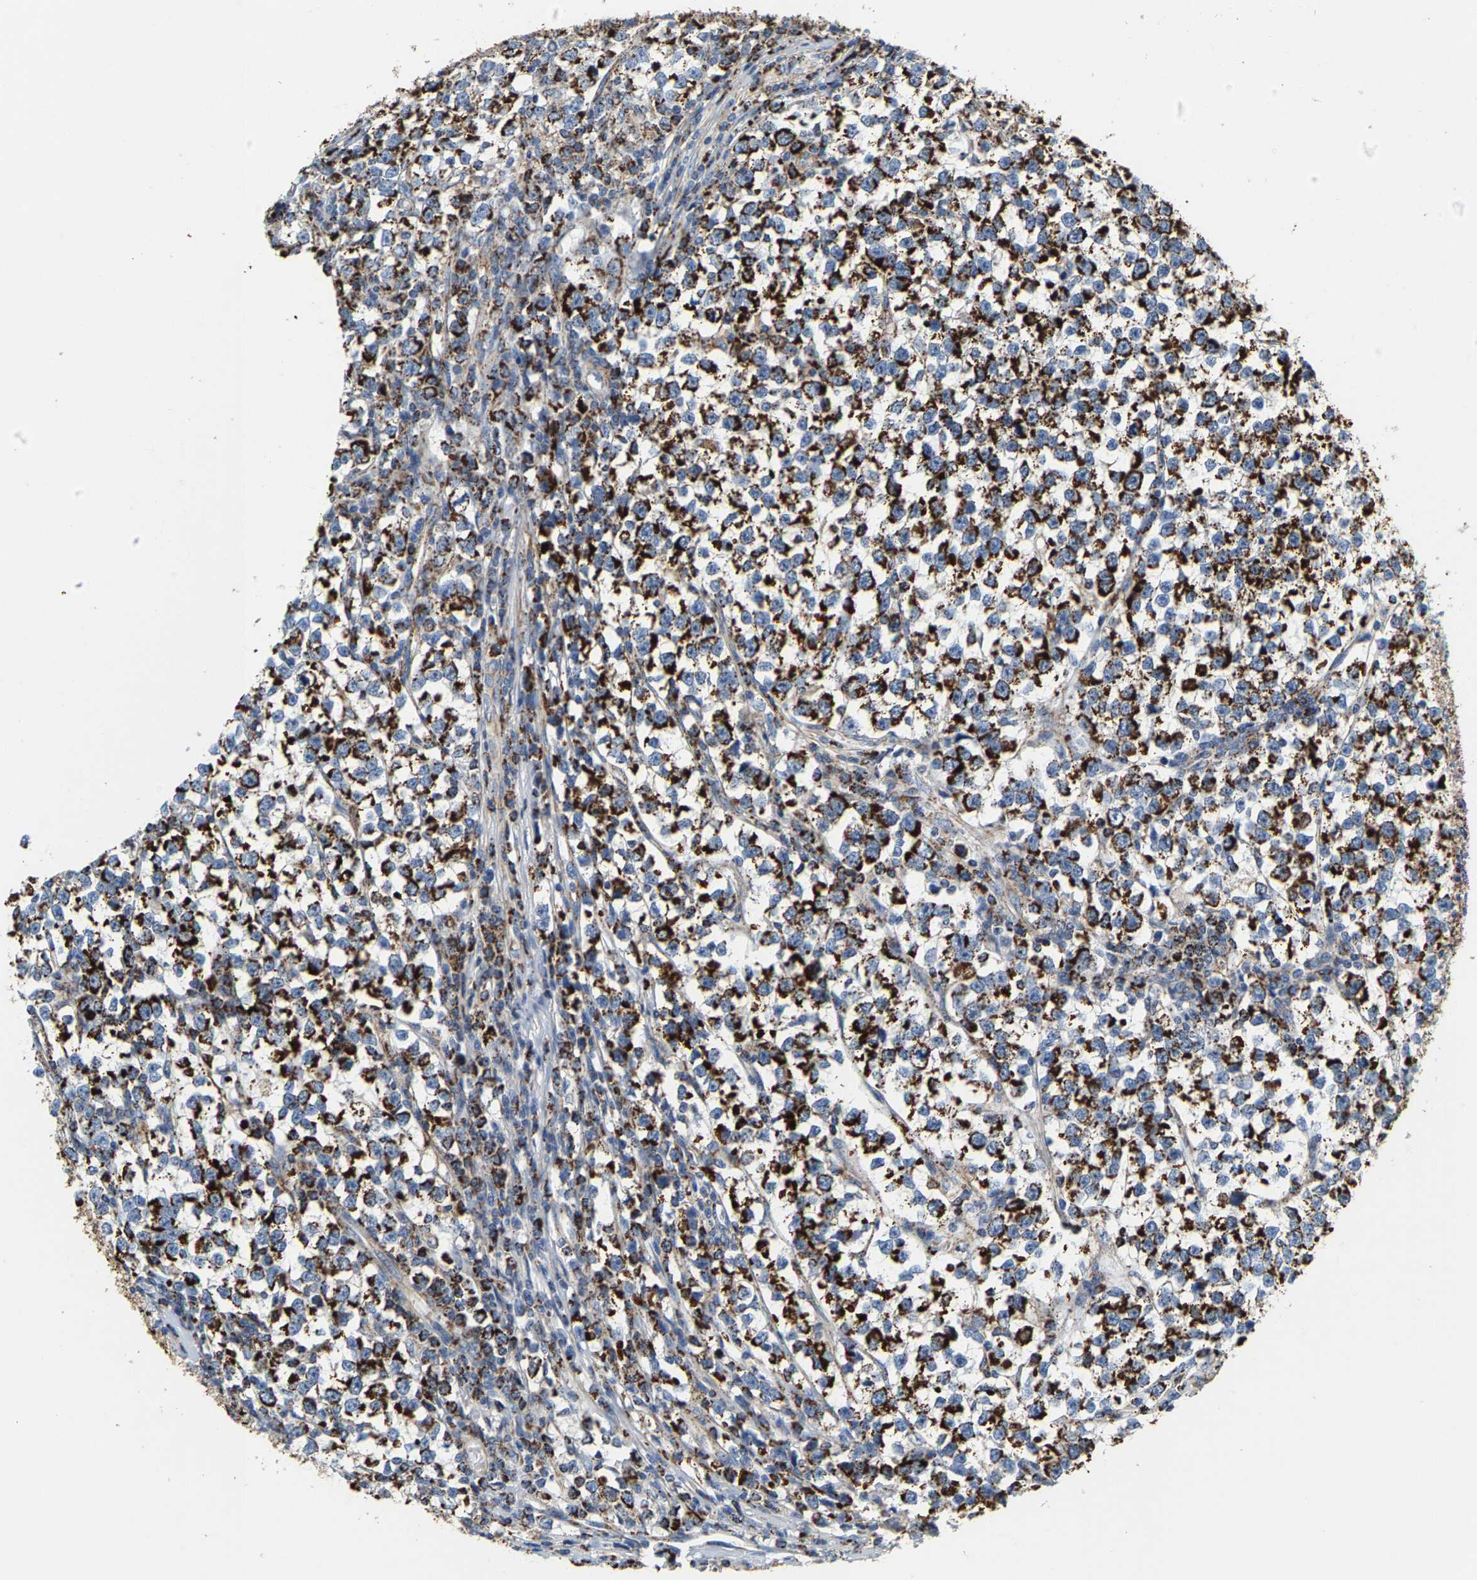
{"staining": {"intensity": "strong", "quantity": ">75%", "location": "cytoplasmic/membranous"}, "tissue": "testis cancer", "cell_type": "Tumor cells", "image_type": "cancer", "snomed": [{"axis": "morphology", "description": "Normal tissue, NOS"}, {"axis": "morphology", "description": "Seminoma, NOS"}, {"axis": "topography", "description": "Testis"}], "caption": "Immunohistochemical staining of human seminoma (testis) exhibits strong cytoplasmic/membranous protein expression in about >75% of tumor cells.", "gene": "SHMT2", "patient": {"sex": "male", "age": 43}}